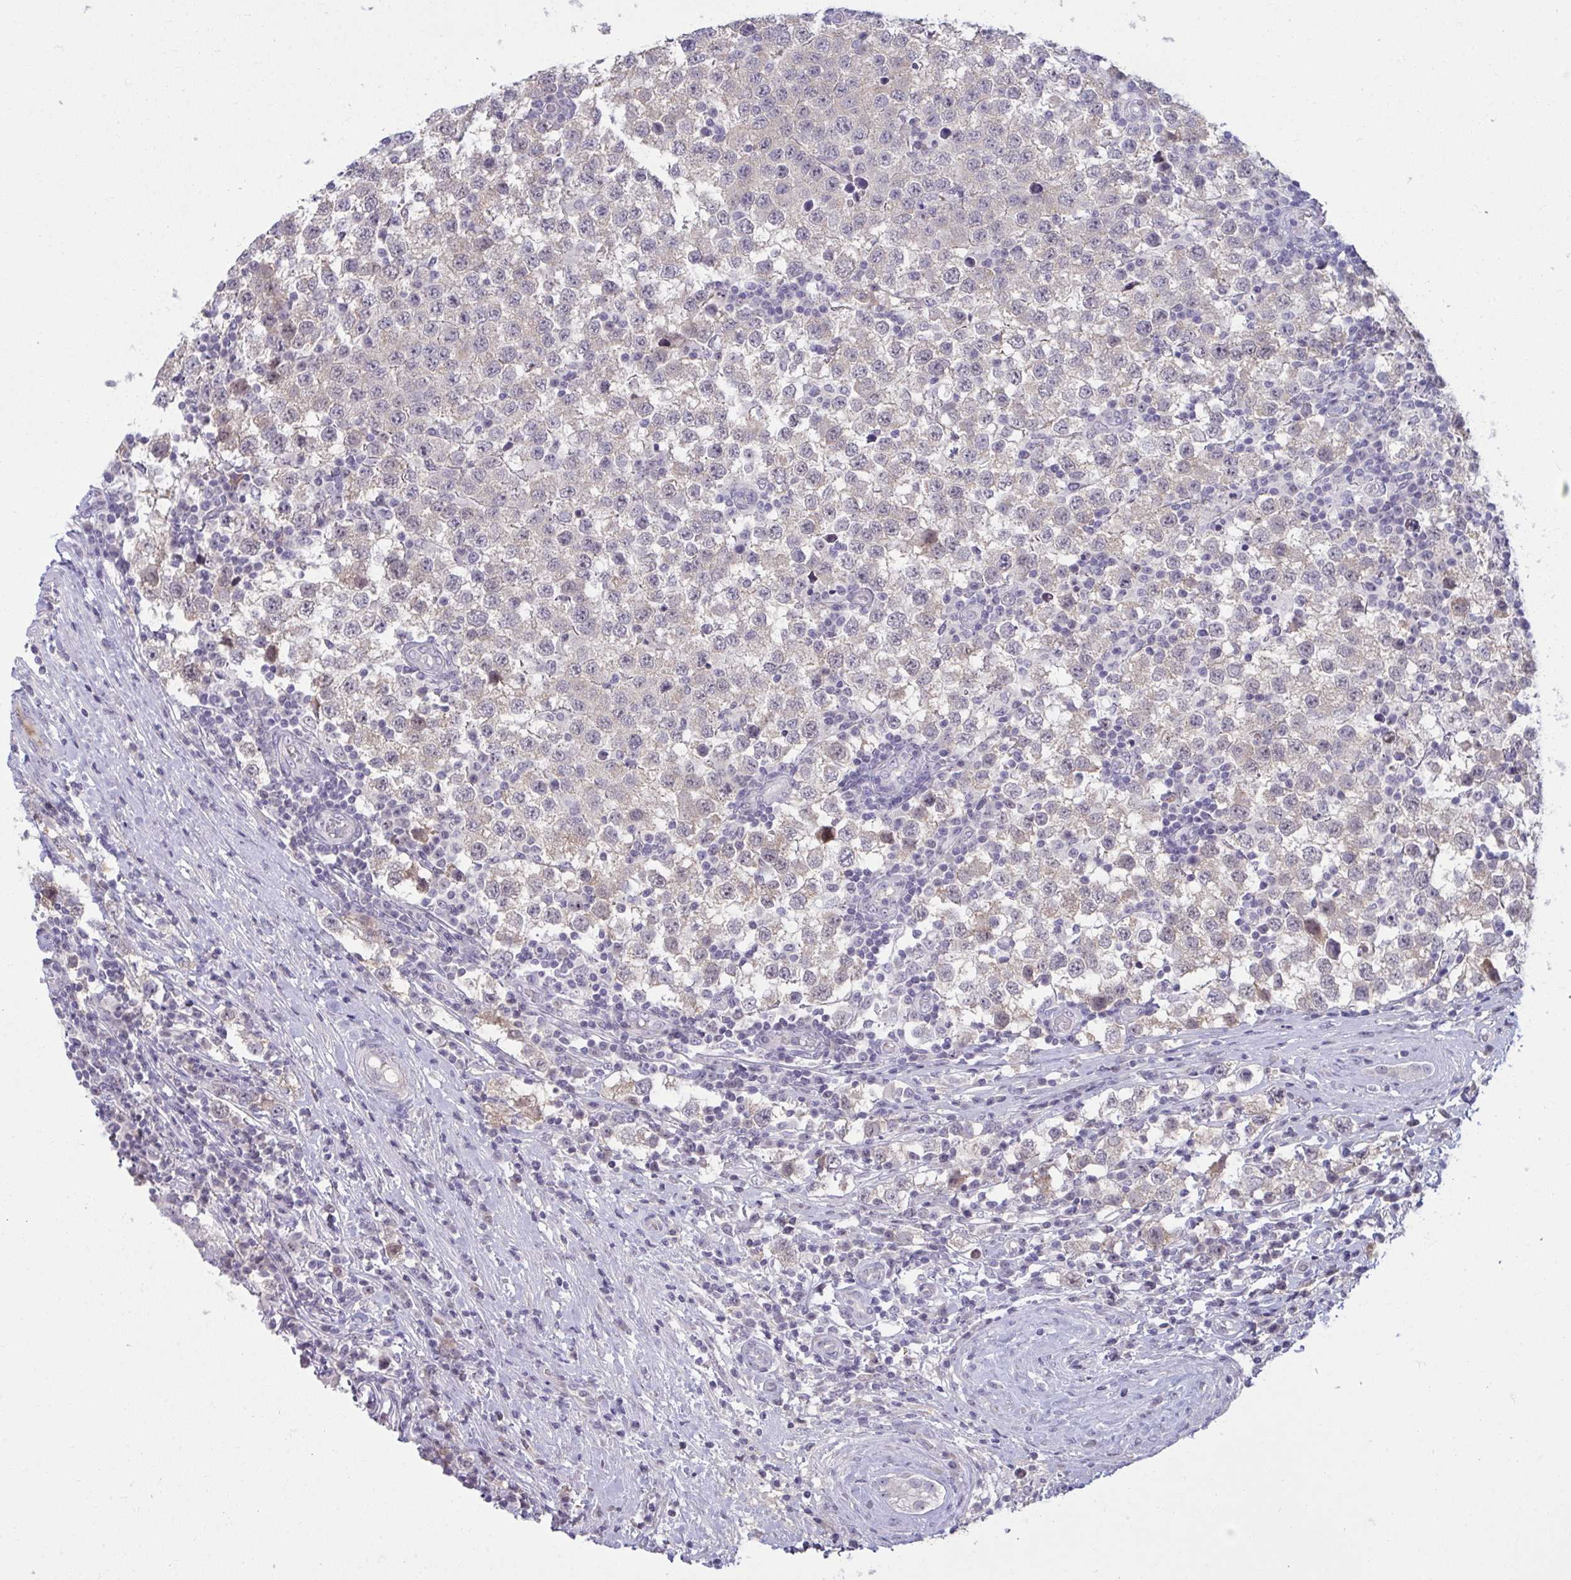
{"staining": {"intensity": "negative", "quantity": "none", "location": "none"}, "tissue": "testis cancer", "cell_type": "Tumor cells", "image_type": "cancer", "snomed": [{"axis": "morphology", "description": "Seminoma, NOS"}, {"axis": "topography", "description": "Testis"}], "caption": "The image demonstrates no significant positivity in tumor cells of testis cancer.", "gene": "RNASEH1", "patient": {"sex": "male", "age": 34}}